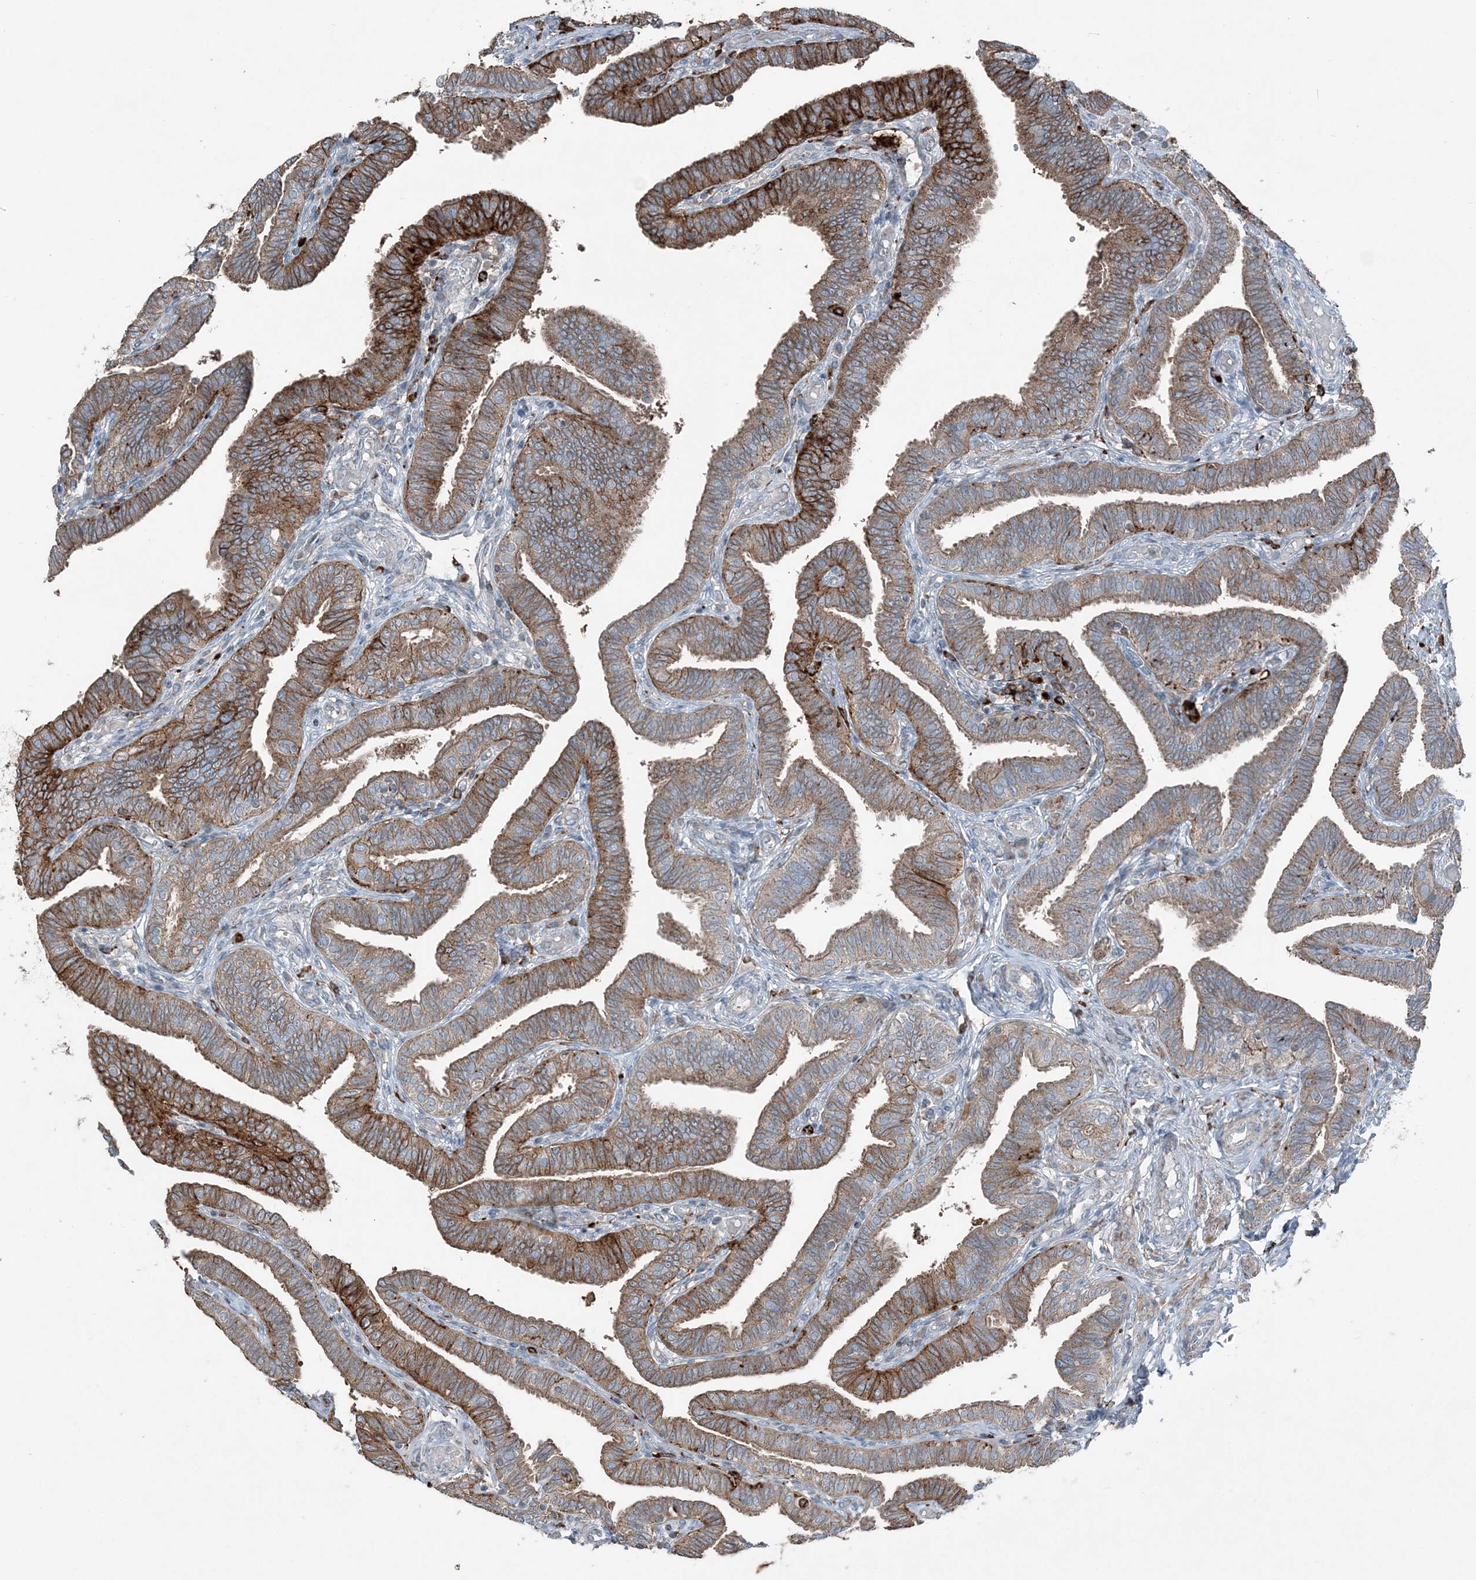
{"staining": {"intensity": "strong", "quantity": "25%-75%", "location": "cytoplasmic/membranous"}, "tissue": "fallopian tube", "cell_type": "Glandular cells", "image_type": "normal", "snomed": [{"axis": "morphology", "description": "Normal tissue, NOS"}, {"axis": "topography", "description": "Fallopian tube"}], "caption": "The immunohistochemical stain highlights strong cytoplasmic/membranous positivity in glandular cells of benign fallopian tube.", "gene": "KY", "patient": {"sex": "female", "age": 39}}